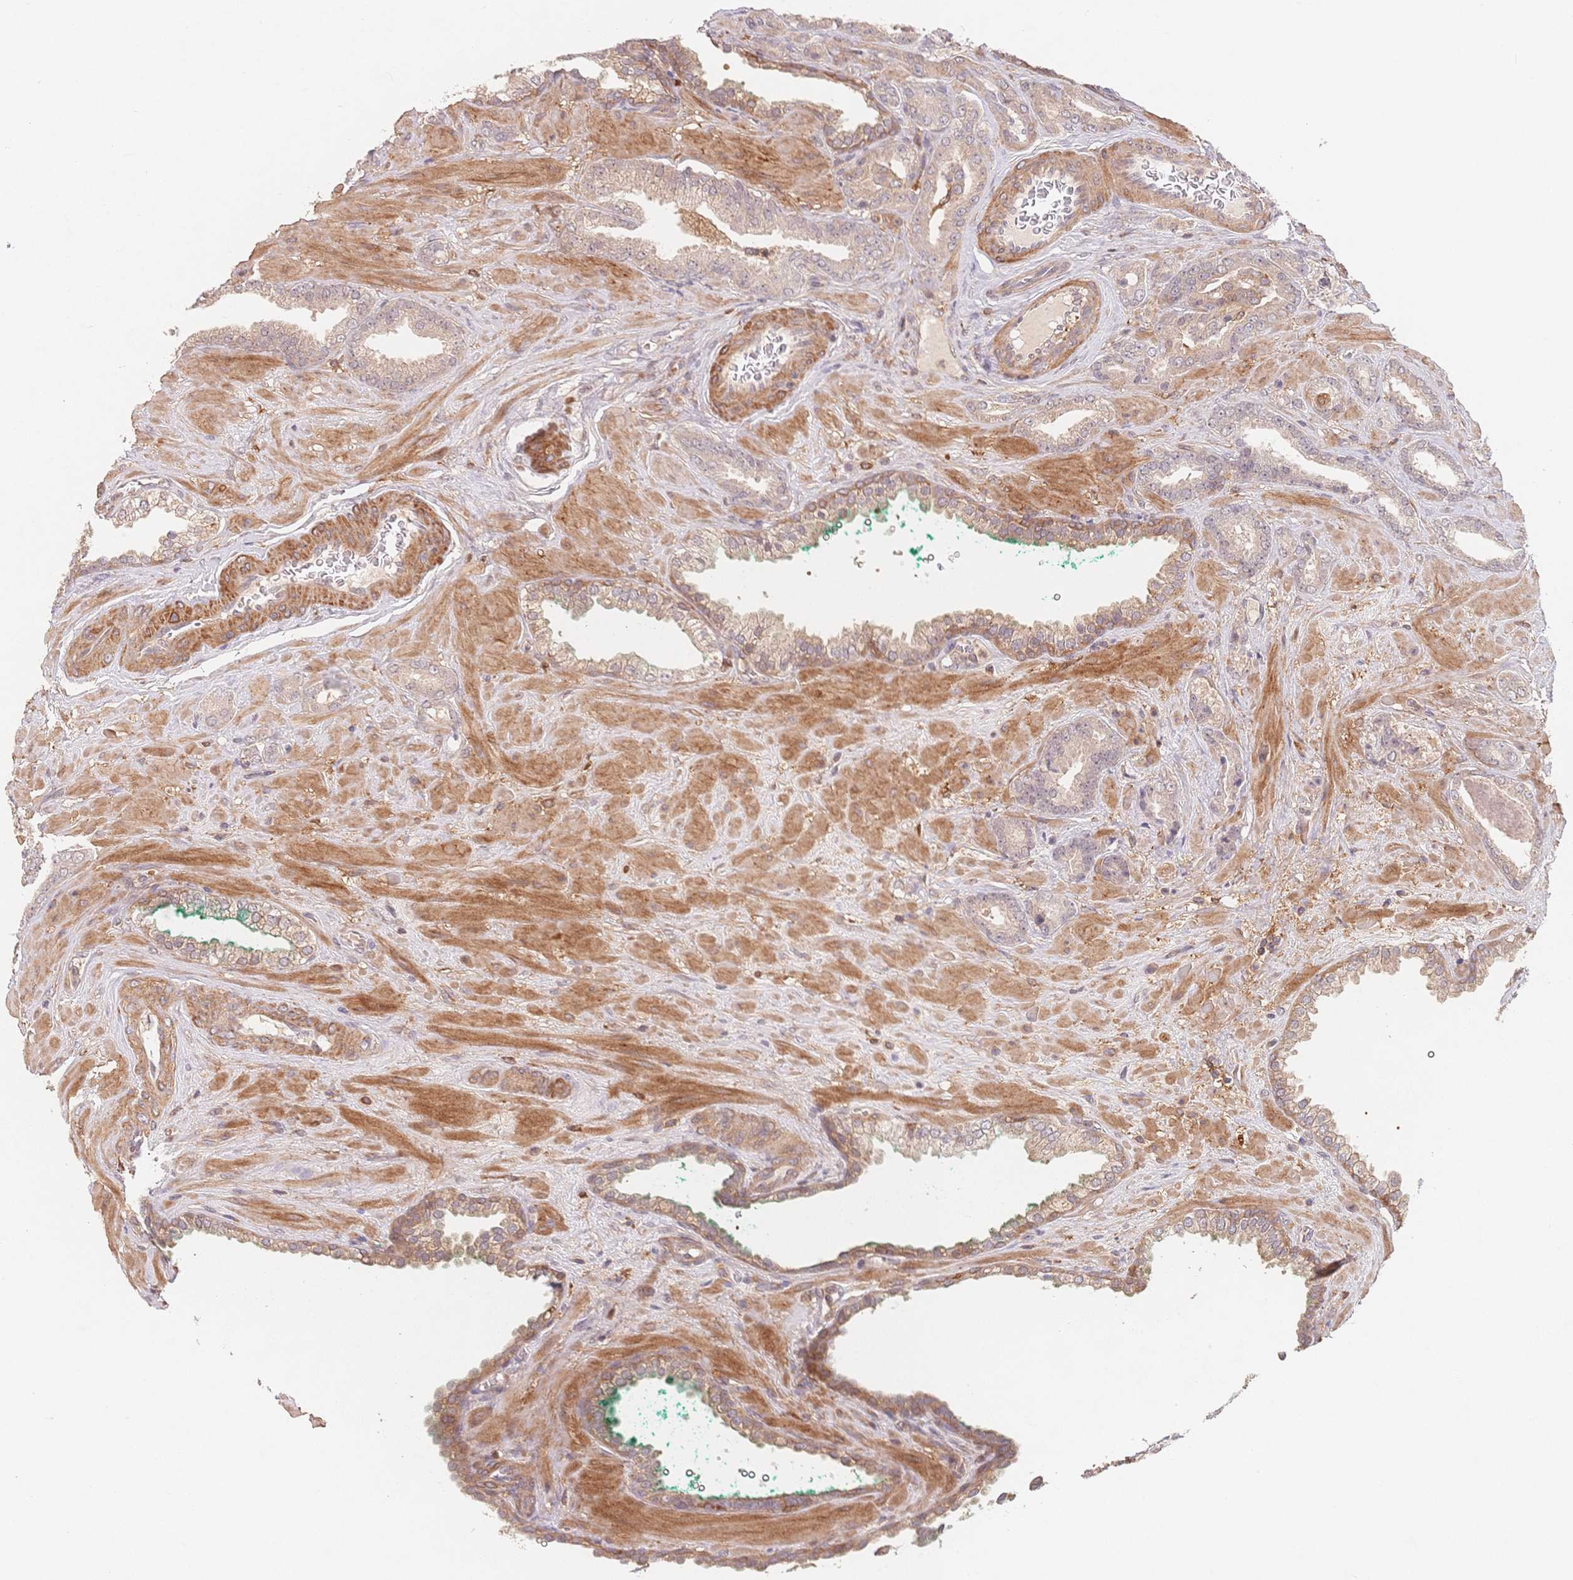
{"staining": {"intensity": "weak", "quantity": "<25%", "location": "cytoplasmic/membranous"}, "tissue": "prostate cancer", "cell_type": "Tumor cells", "image_type": "cancer", "snomed": [{"axis": "morphology", "description": "Adenocarcinoma, High grade"}, {"axis": "topography", "description": "Prostate"}], "caption": "The immunohistochemistry (IHC) image has no significant positivity in tumor cells of prostate cancer tissue.", "gene": "C12orf75", "patient": {"sex": "male", "age": 56}}